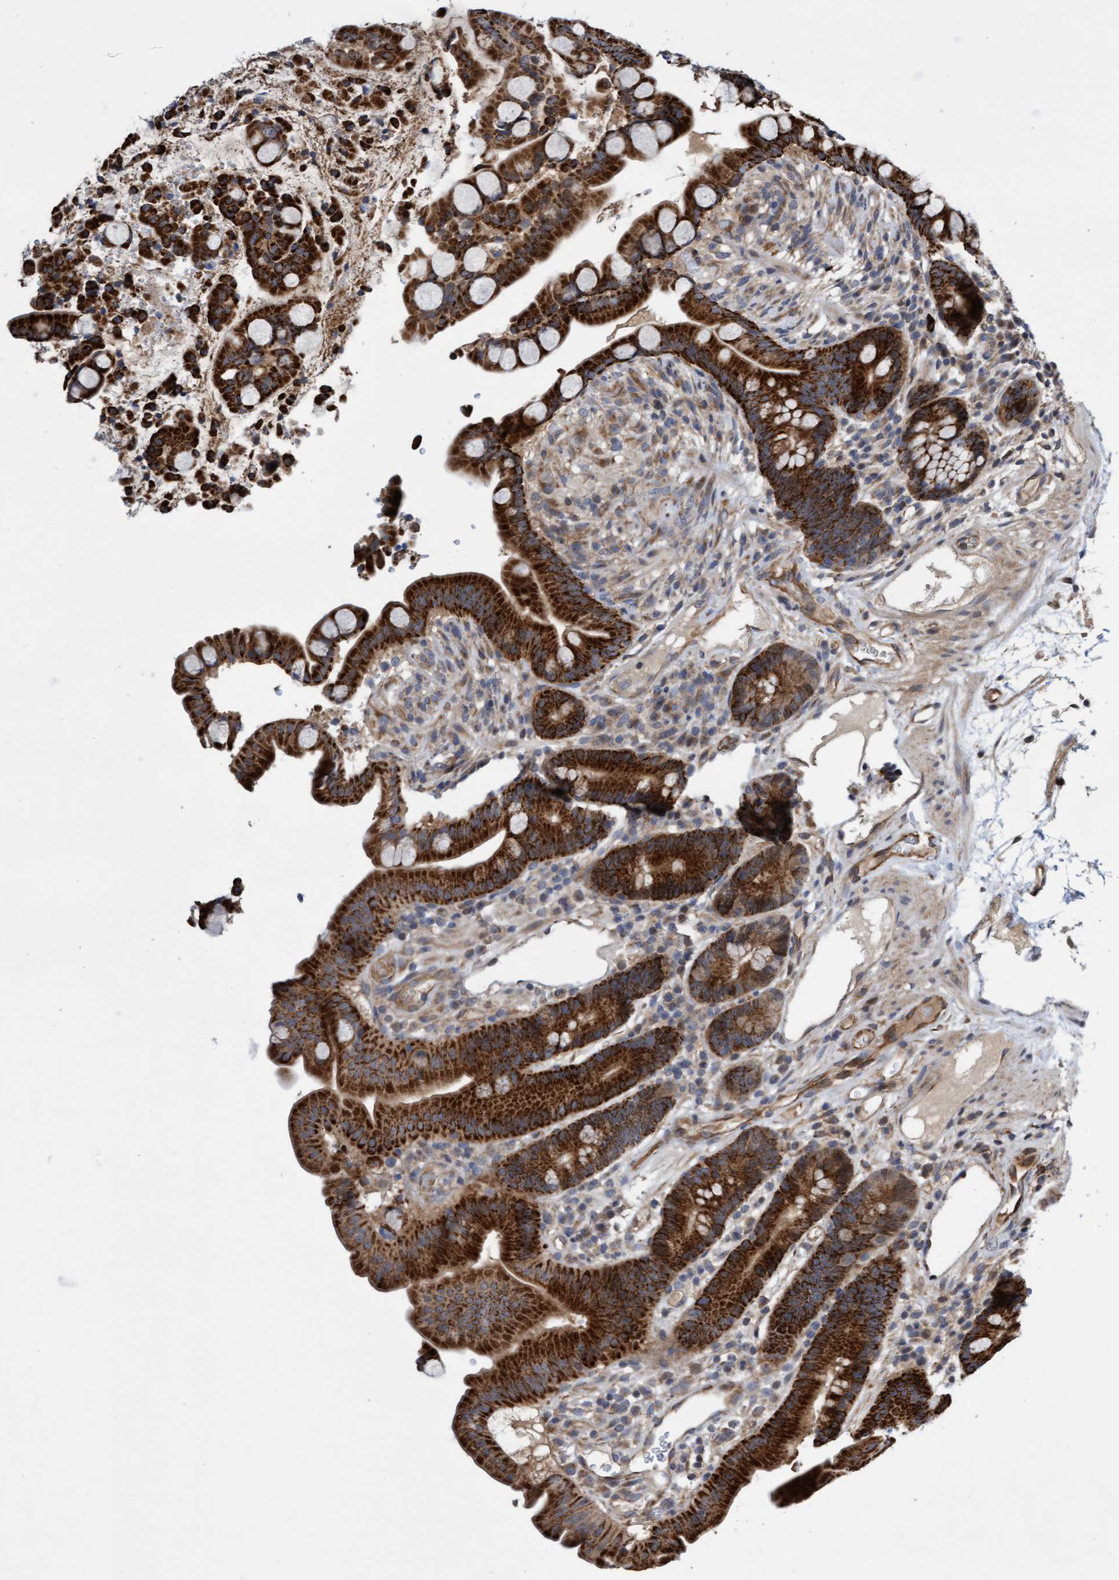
{"staining": {"intensity": "moderate", "quantity": ">75%", "location": "cytoplasmic/membranous"}, "tissue": "colon", "cell_type": "Endothelial cells", "image_type": "normal", "snomed": [{"axis": "morphology", "description": "Normal tissue, NOS"}, {"axis": "topography", "description": "Colon"}], "caption": "Immunohistochemical staining of benign human colon exhibits moderate cytoplasmic/membranous protein staining in approximately >75% of endothelial cells.", "gene": "ITFG1", "patient": {"sex": "male", "age": 73}}